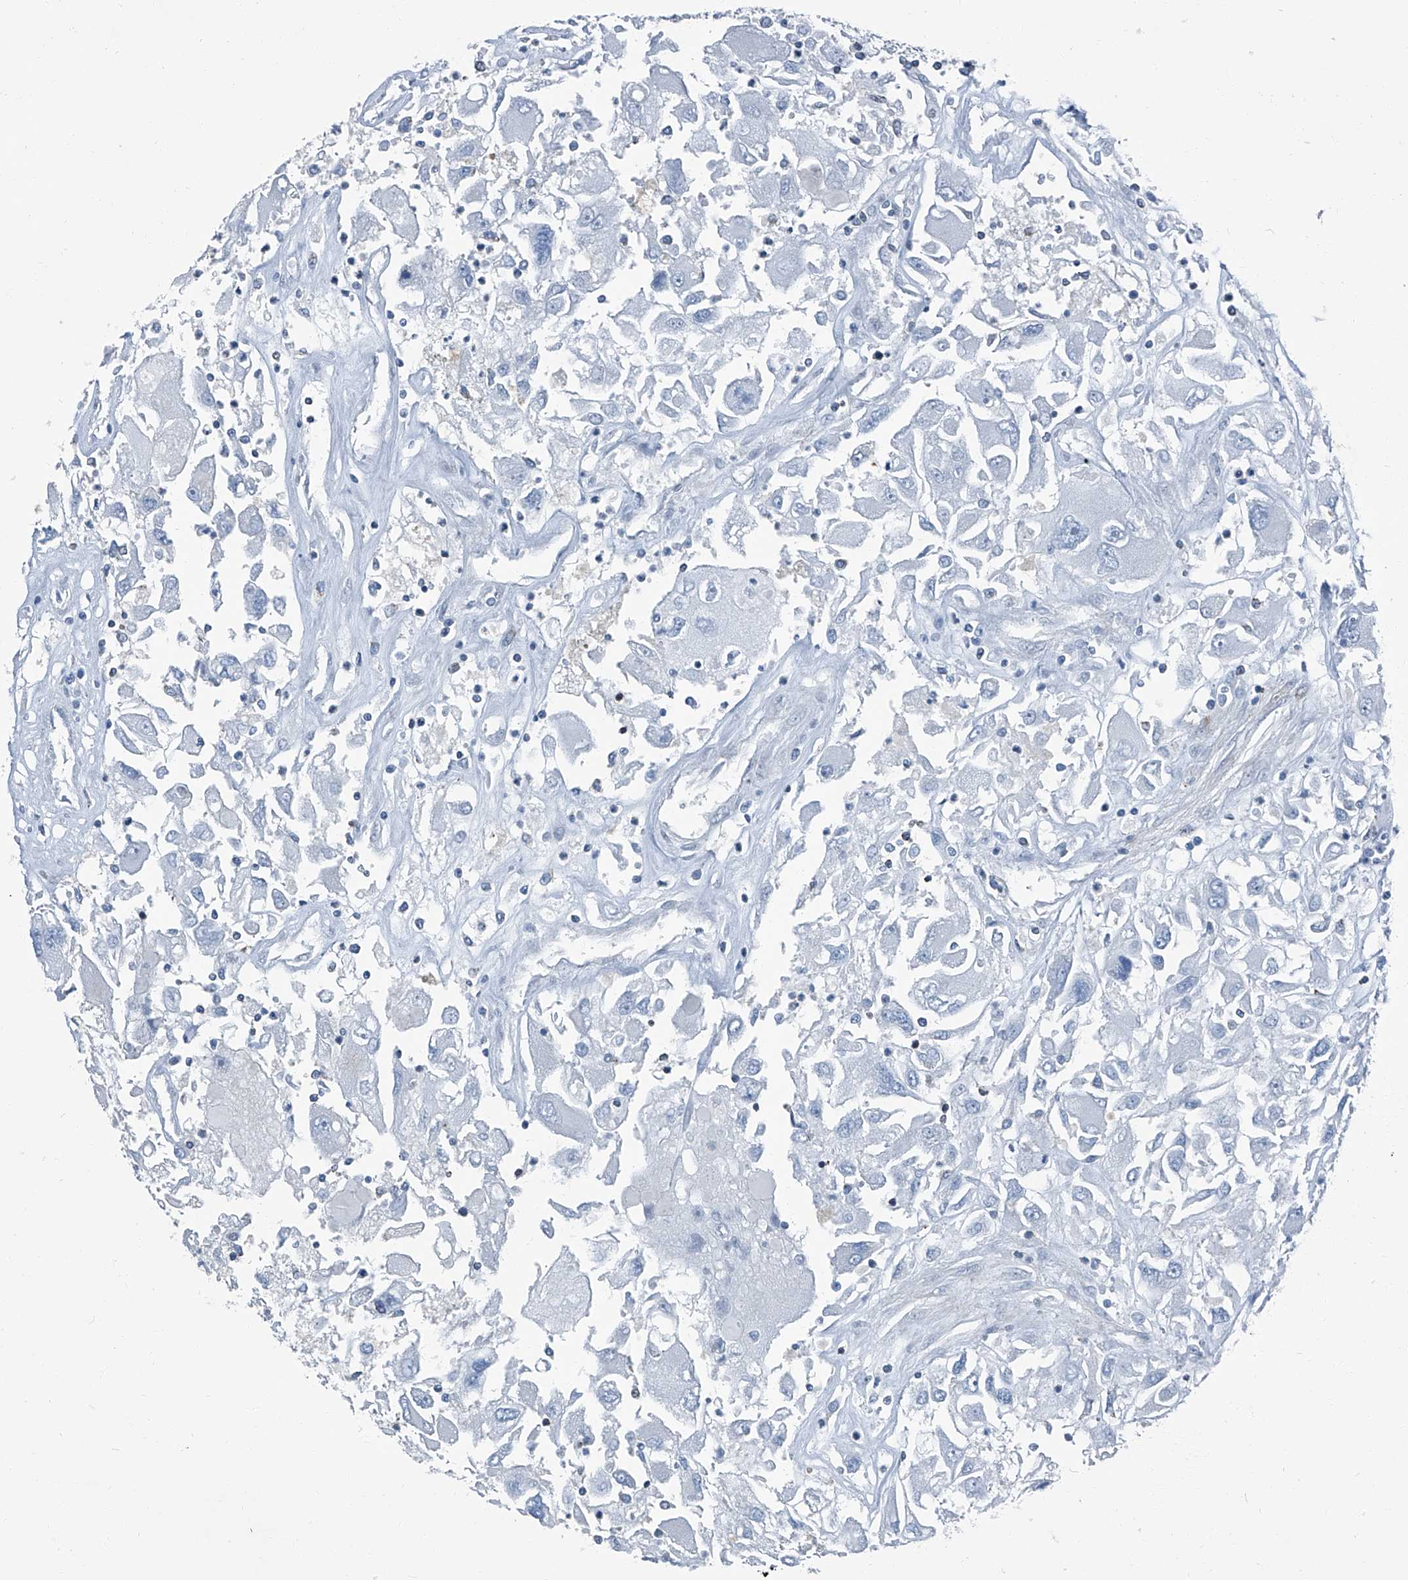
{"staining": {"intensity": "negative", "quantity": "none", "location": "none"}, "tissue": "renal cancer", "cell_type": "Tumor cells", "image_type": "cancer", "snomed": [{"axis": "morphology", "description": "Adenocarcinoma, NOS"}, {"axis": "topography", "description": "Kidney"}], "caption": "Immunohistochemical staining of renal cancer reveals no significant expression in tumor cells.", "gene": "SEPTIN7", "patient": {"sex": "female", "age": 52}}